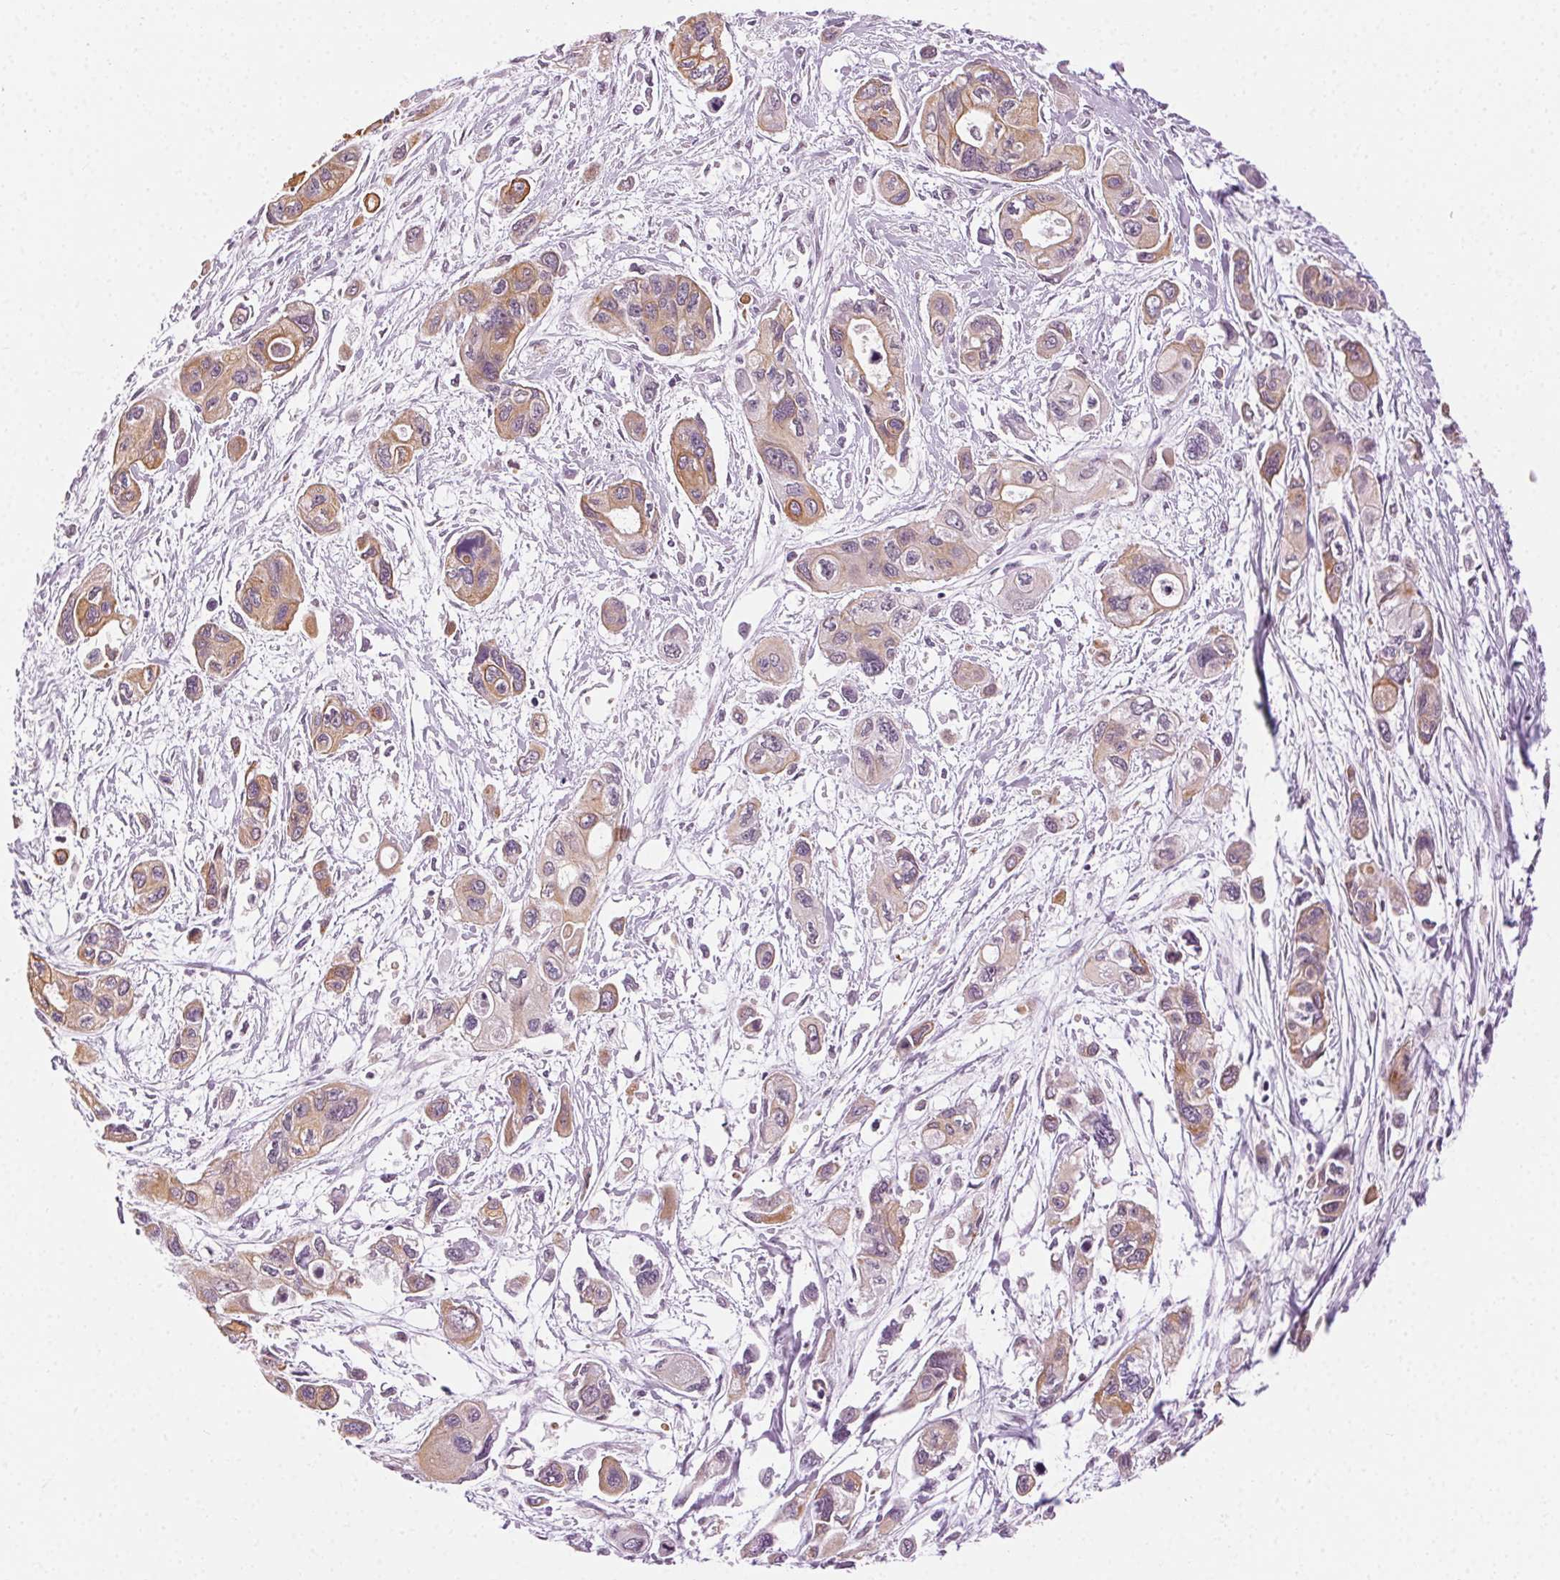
{"staining": {"intensity": "weak", "quantity": ">75%", "location": "cytoplasmic/membranous"}, "tissue": "pancreatic cancer", "cell_type": "Tumor cells", "image_type": "cancer", "snomed": [{"axis": "morphology", "description": "Adenocarcinoma, NOS"}, {"axis": "topography", "description": "Pancreas"}], "caption": "A brown stain highlights weak cytoplasmic/membranous positivity of a protein in pancreatic cancer tumor cells.", "gene": "AIF1L", "patient": {"sex": "female", "age": 47}}